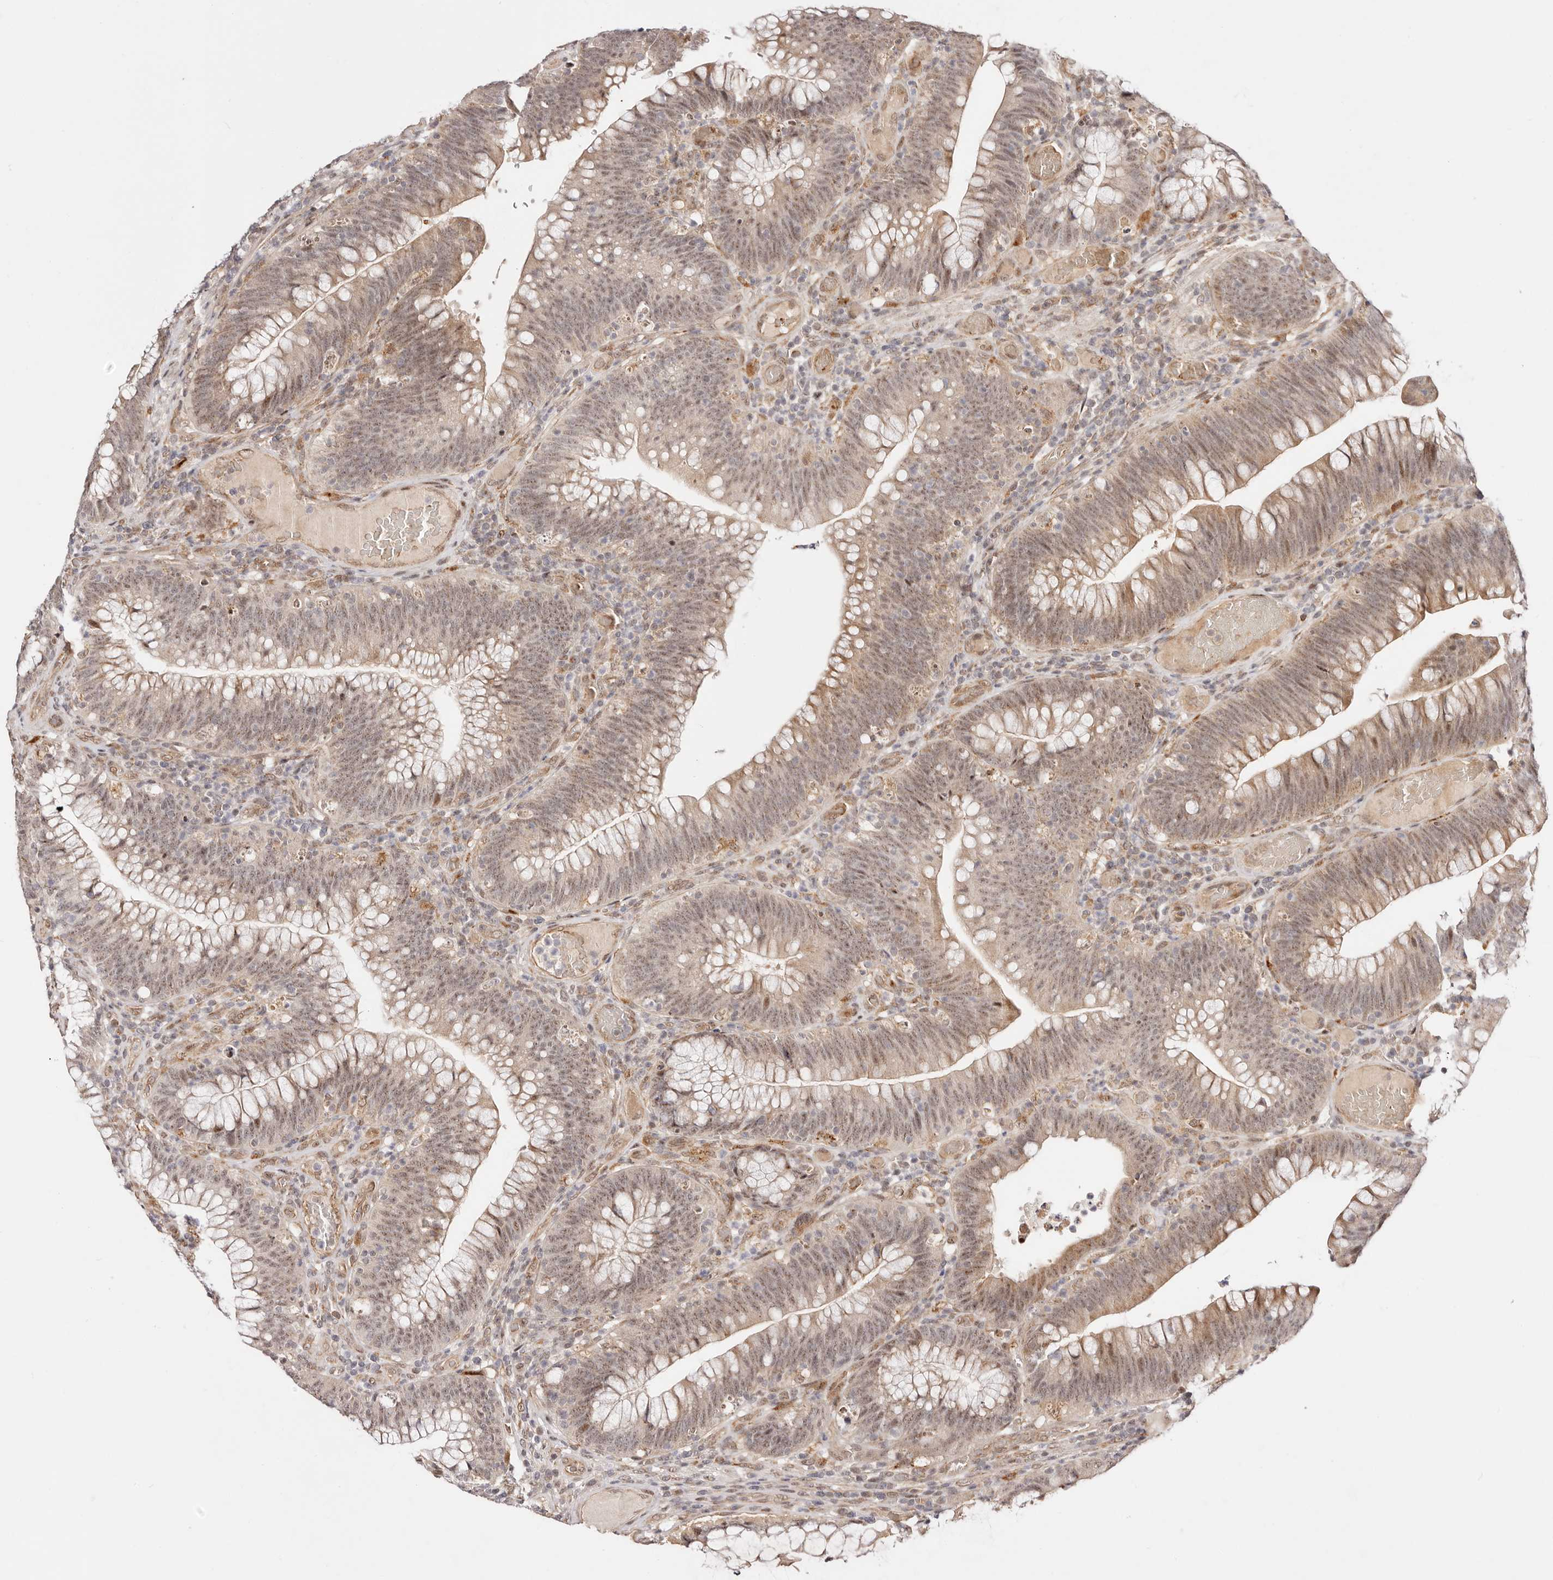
{"staining": {"intensity": "moderate", "quantity": ">75%", "location": "cytoplasmic/membranous,nuclear"}, "tissue": "colorectal cancer", "cell_type": "Tumor cells", "image_type": "cancer", "snomed": [{"axis": "morphology", "description": "Normal tissue, NOS"}, {"axis": "topography", "description": "Colon"}], "caption": "Immunohistochemistry (IHC) of colorectal cancer exhibits medium levels of moderate cytoplasmic/membranous and nuclear staining in approximately >75% of tumor cells. The staining was performed using DAB to visualize the protein expression in brown, while the nuclei were stained in blue with hematoxylin (Magnification: 20x).", "gene": "WRN", "patient": {"sex": "female", "age": 82}}